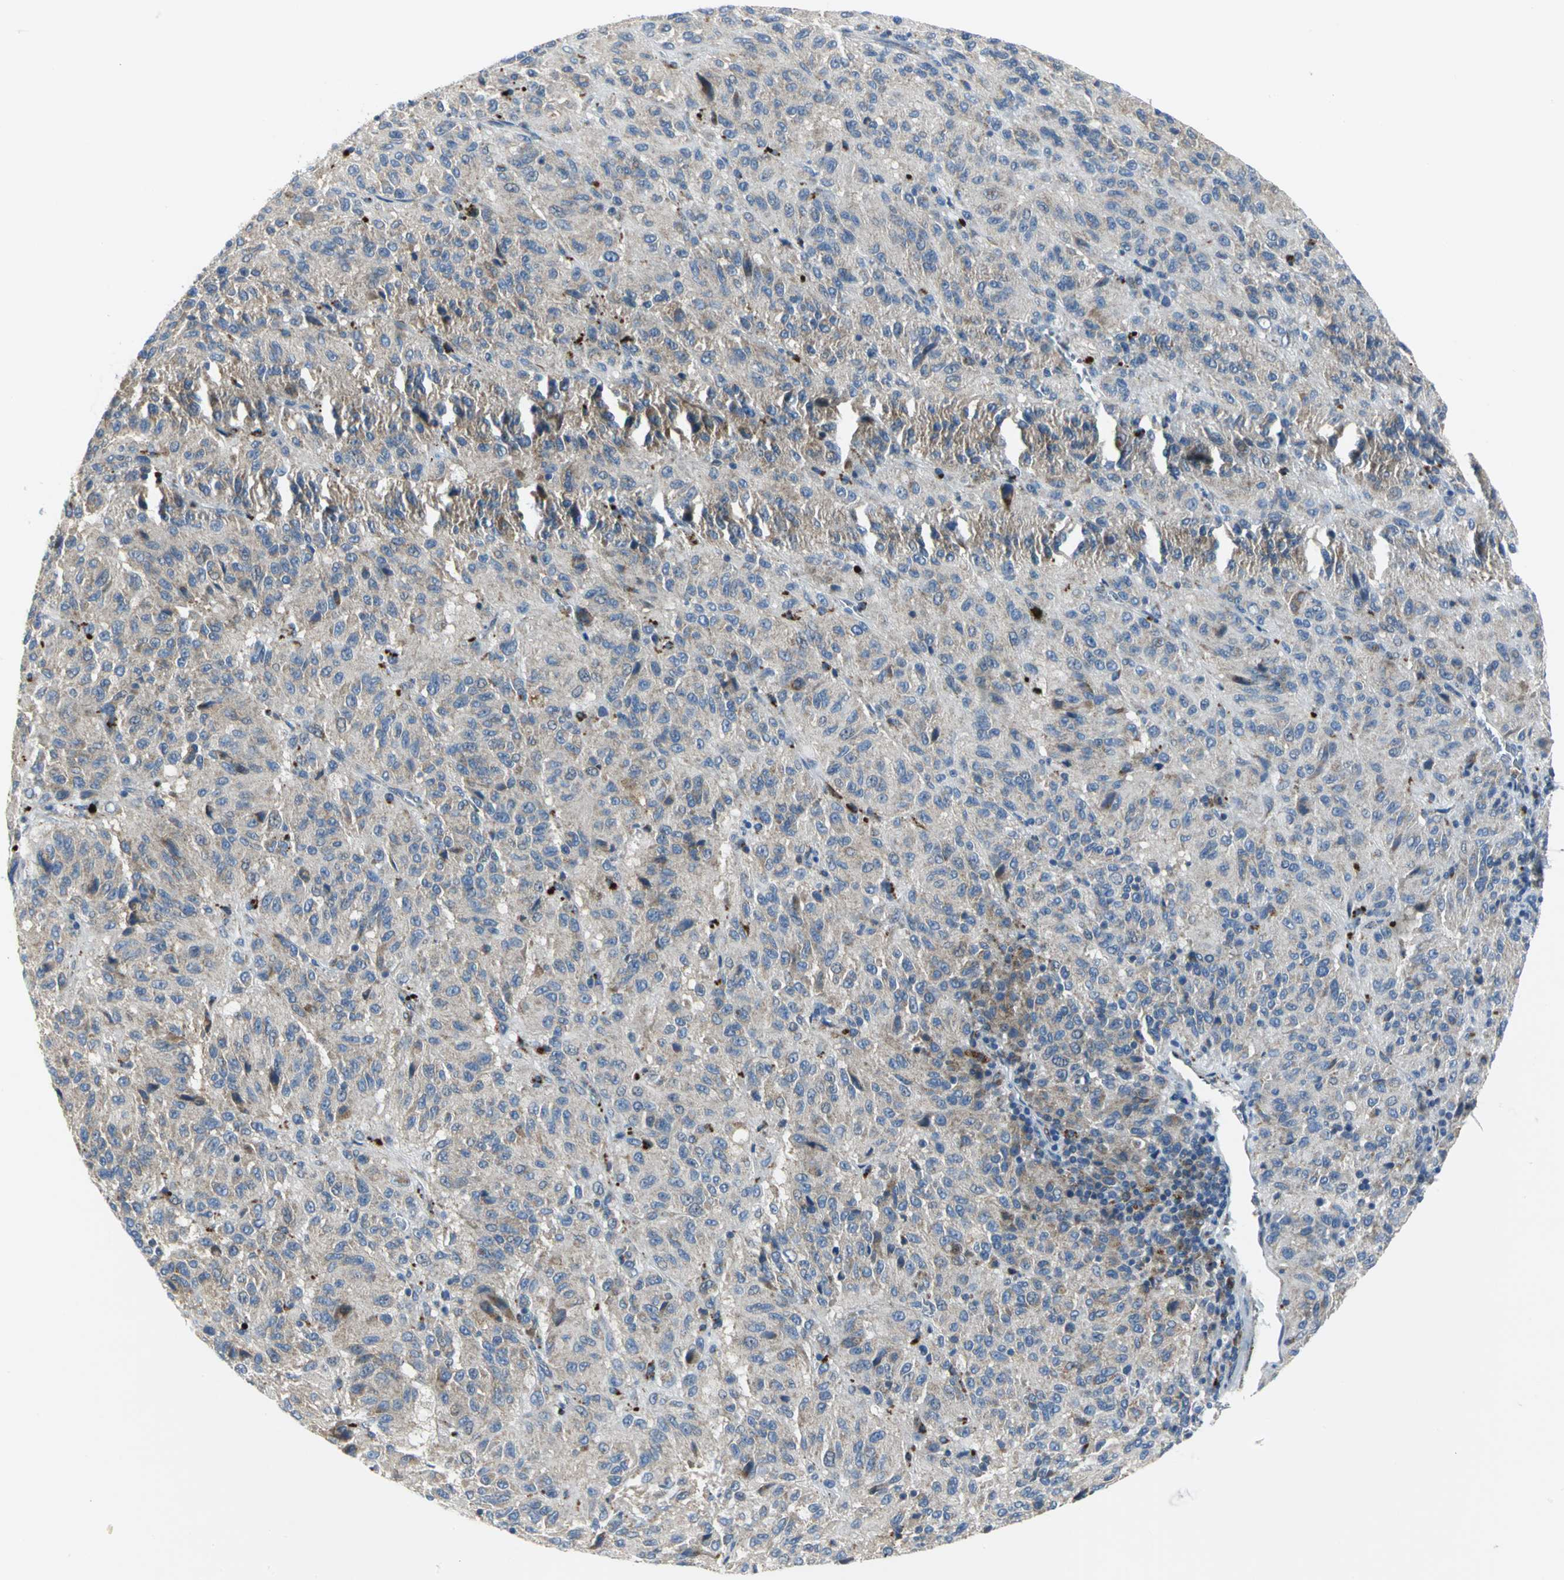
{"staining": {"intensity": "weak", "quantity": ">75%", "location": "cytoplasmic/membranous"}, "tissue": "melanoma", "cell_type": "Tumor cells", "image_type": "cancer", "snomed": [{"axis": "morphology", "description": "Malignant melanoma, Metastatic site"}, {"axis": "topography", "description": "Lung"}], "caption": "A brown stain shows weak cytoplasmic/membranous expression of a protein in melanoma tumor cells.", "gene": "SPPL2B", "patient": {"sex": "male", "age": 64}}